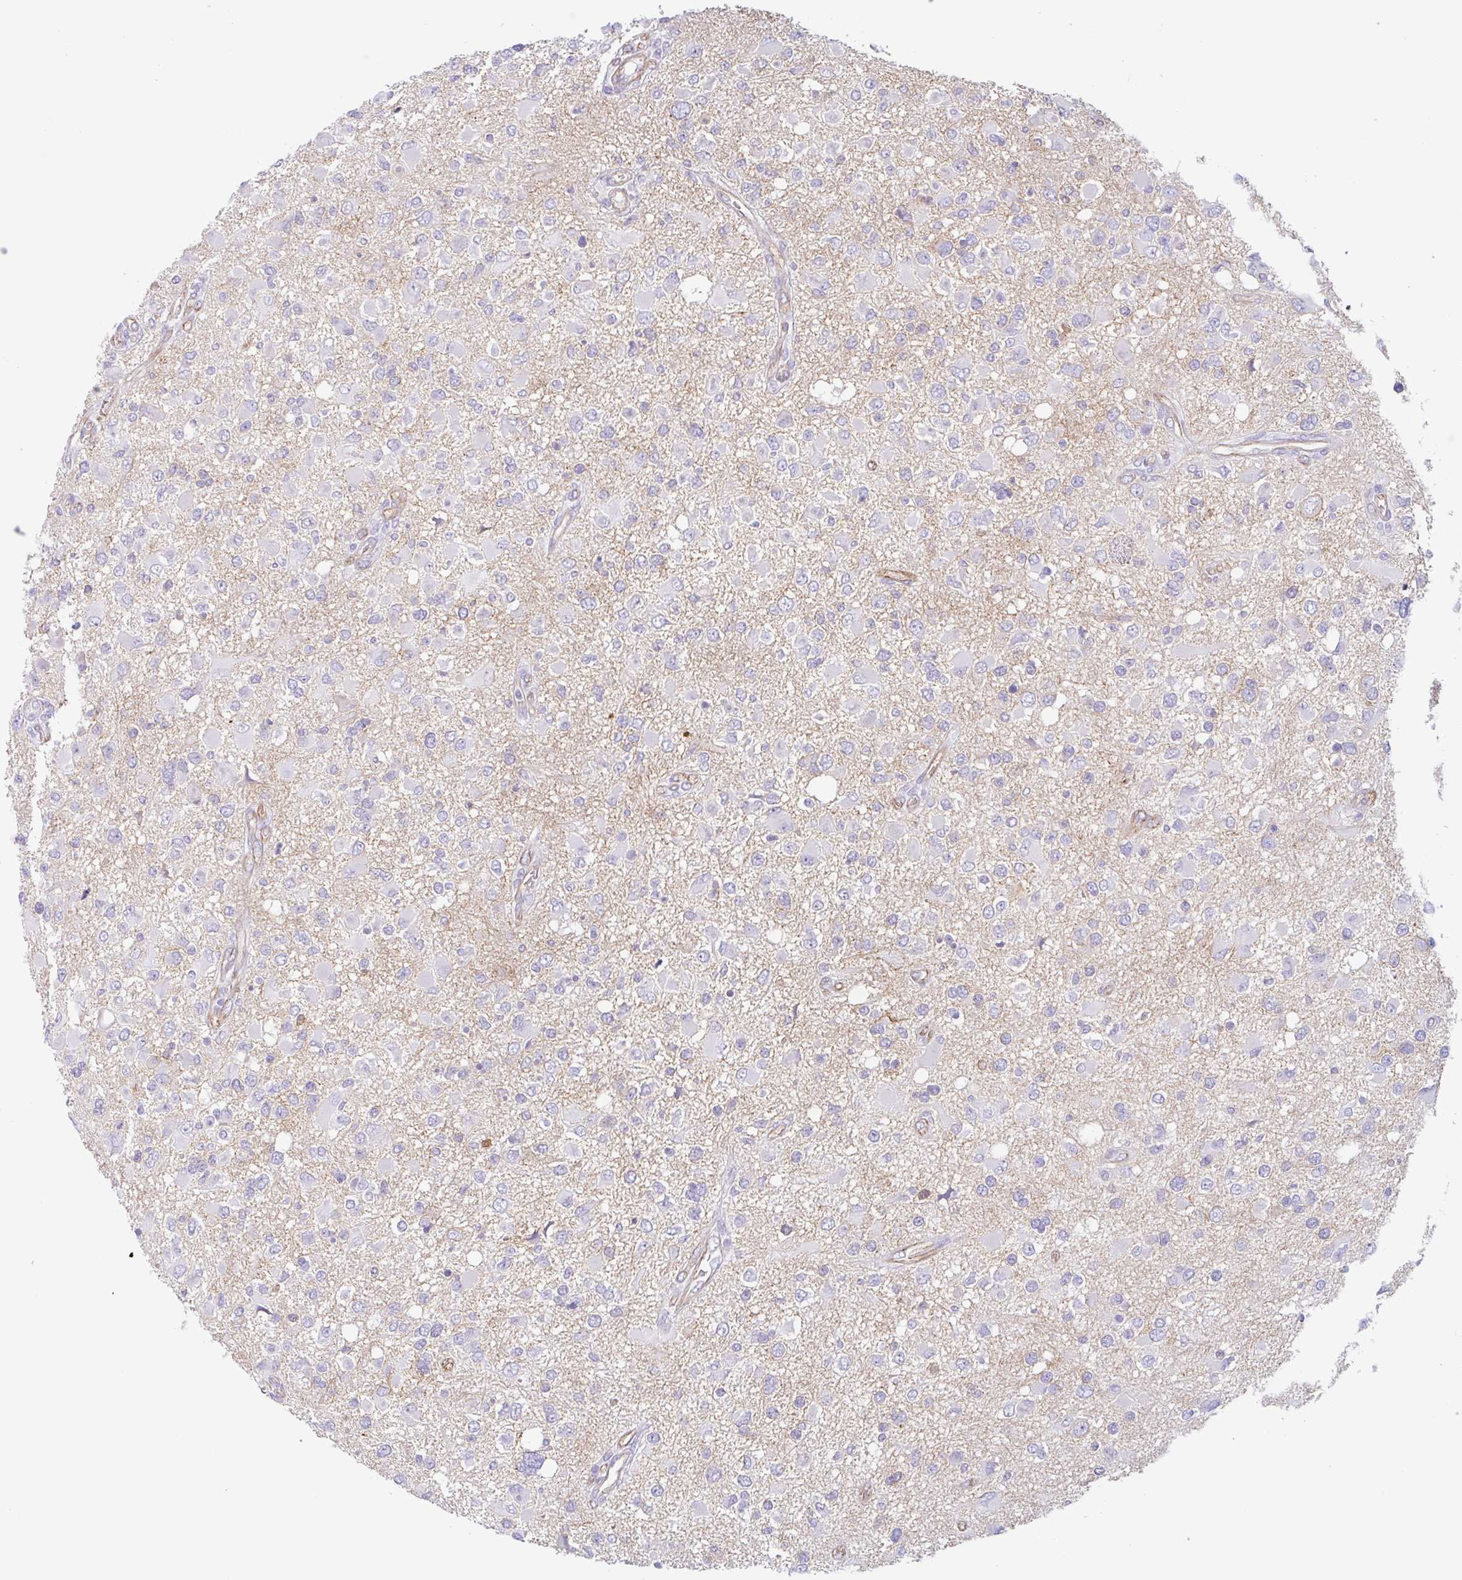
{"staining": {"intensity": "negative", "quantity": "none", "location": "none"}, "tissue": "glioma", "cell_type": "Tumor cells", "image_type": "cancer", "snomed": [{"axis": "morphology", "description": "Glioma, malignant, High grade"}, {"axis": "topography", "description": "Brain"}], "caption": "IHC image of human malignant high-grade glioma stained for a protein (brown), which exhibits no staining in tumor cells. (Stains: DAB (3,3'-diaminobenzidine) immunohistochemistry with hematoxylin counter stain, Microscopy: brightfield microscopy at high magnification).", "gene": "MYH10", "patient": {"sex": "male", "age": 53}}